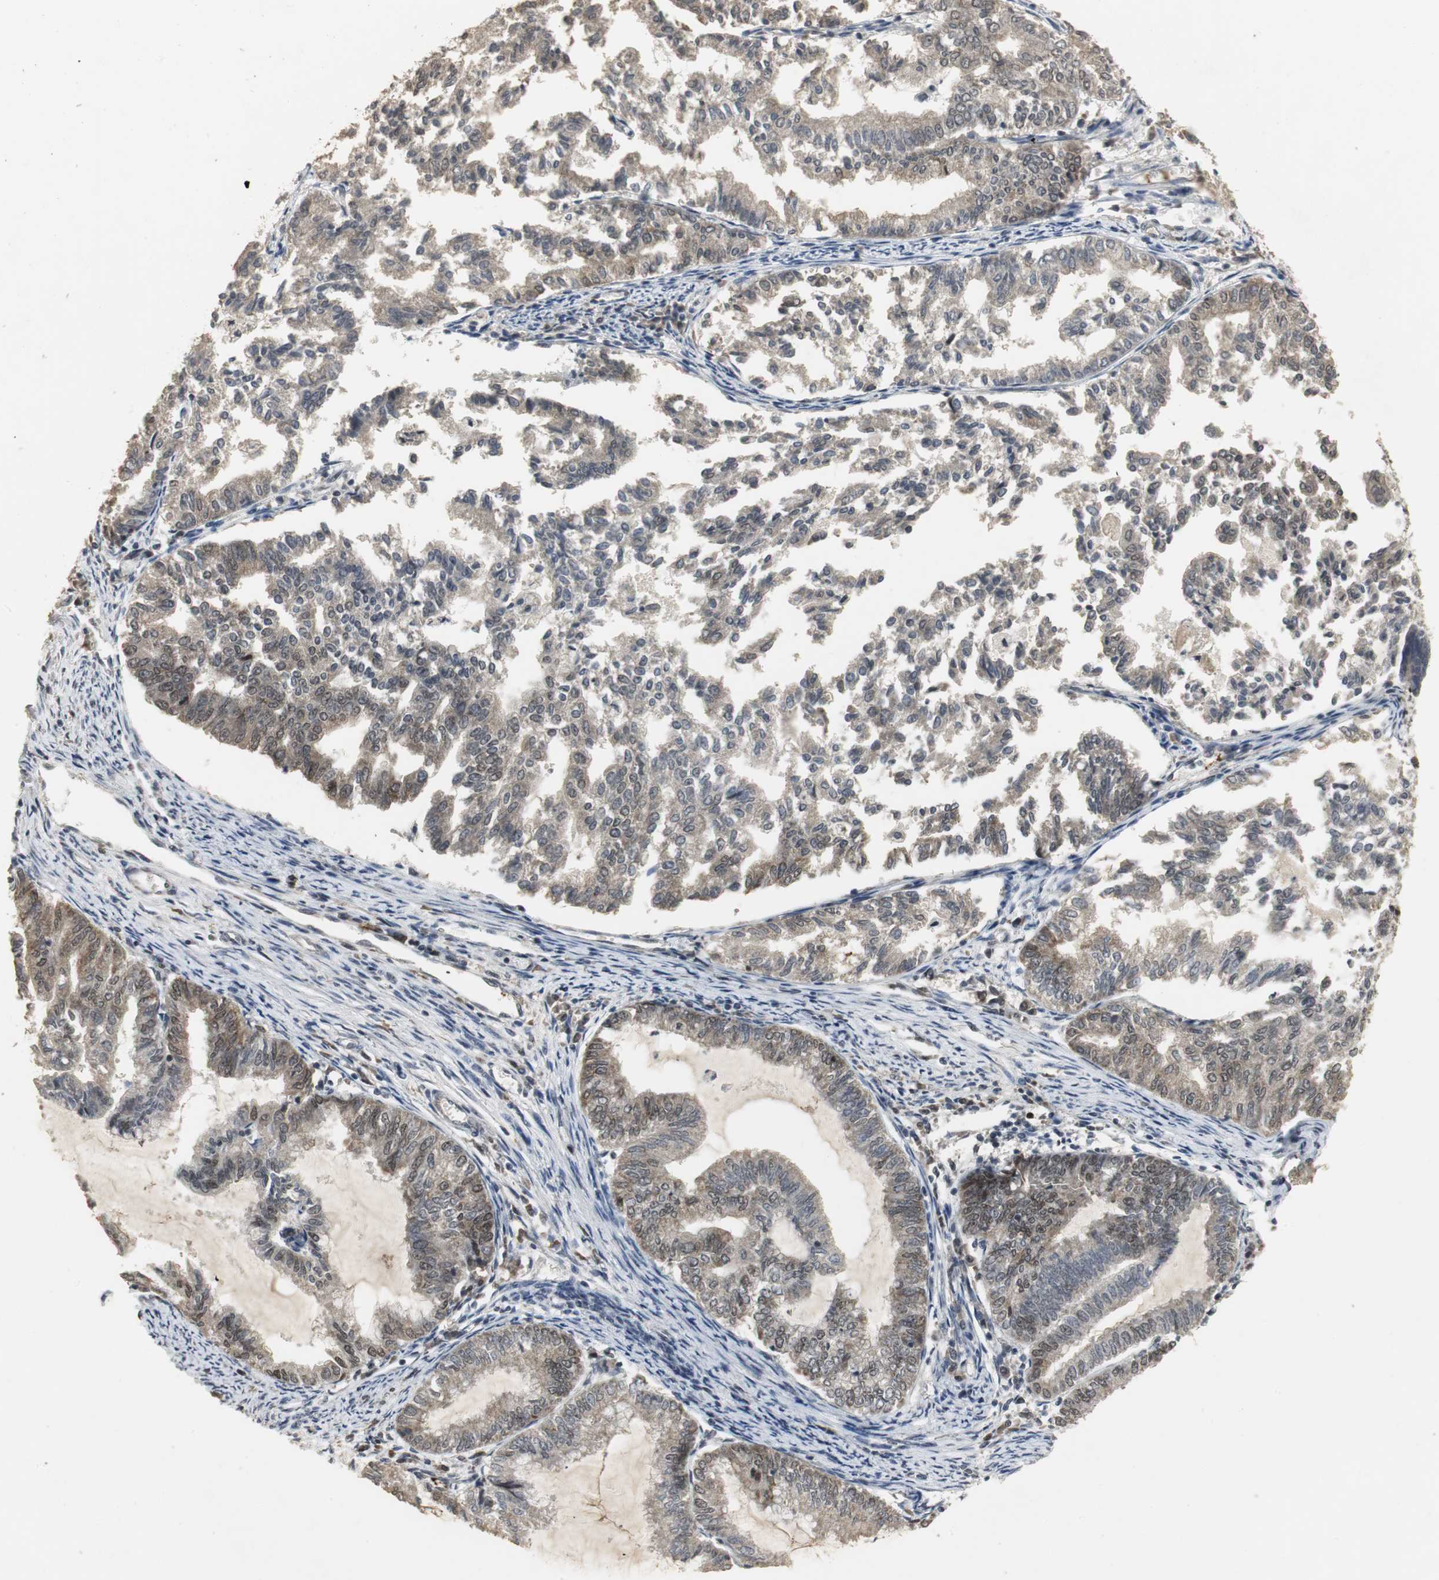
{"staining": {"intensity": "weak", "quantity": "25%-75%", "location": "cytoplasmic/membranous"}, "tissue": "endometrial cancer", "cell_type": "Tumor cells", "image_type": "cancer", "snomed": [{"axis": "morphology", "description": "Adenocarcinoma, NOS"}, {"axis": "topography", "description": "Endometrium"}], "caption": "Human adenocarcinoma (endometrial) stained with a protein marker reveals weak staining in tumor cells.", "gene": "ELOA", "patient": {"sex": "female", "age": 79}}